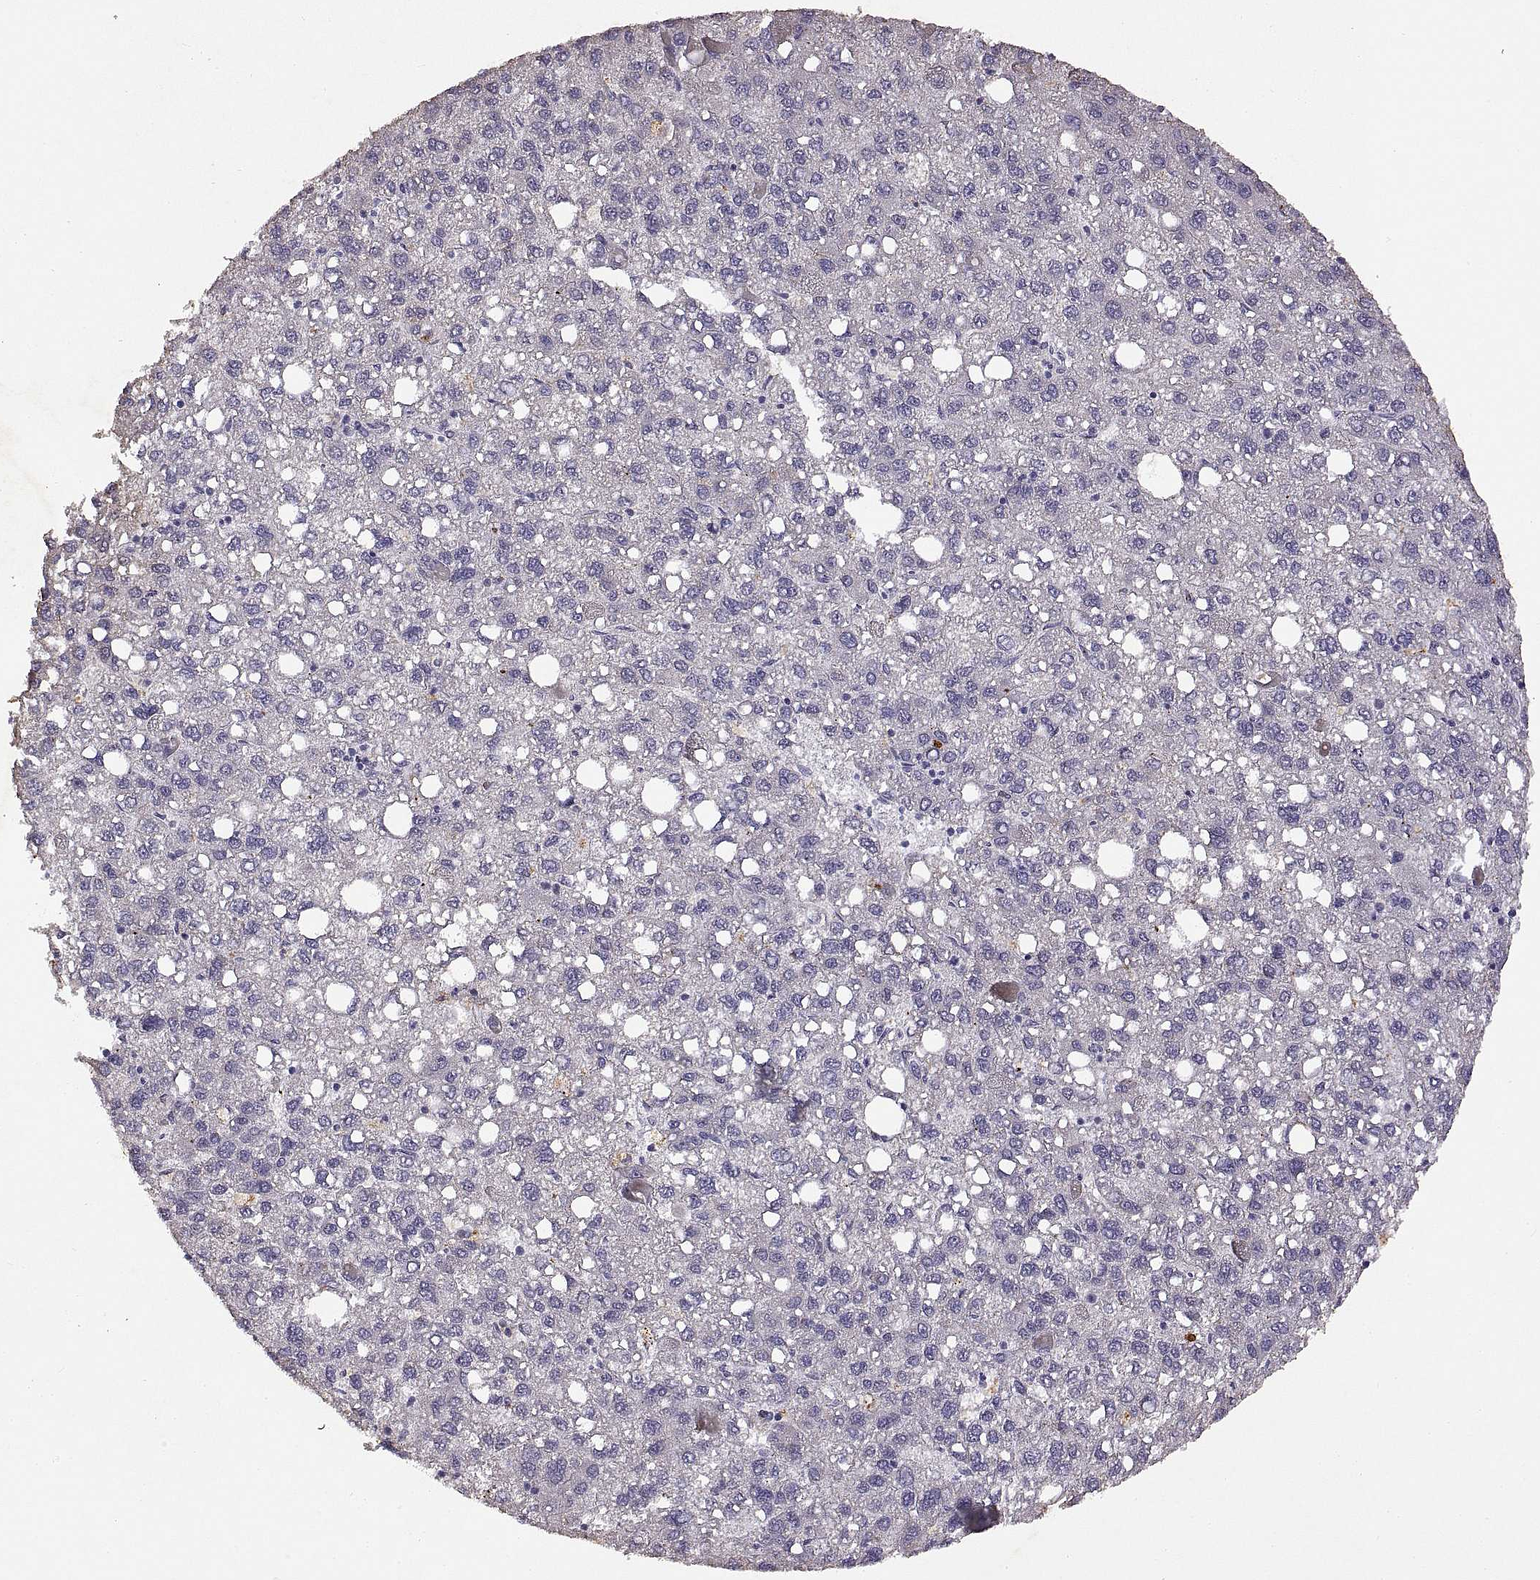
{"staining": {"intensity": "negative", "quantity": "none", "location": "none"}, "tissue": "liver cancer", "cell_type": "Tumor cells", "image_type": "cancer", "snomed": [{"axis": "morphology", "description": "Carcinoma, Hepatocellular, NOS"}, {"axis": "topography", "description": "Liver"}], "caption": "An immunohistochemistry (IHC) image of liver hepatocellular carcinoma is shown. There is no staining in tumor cells of liver hepatocellular carcinoma. (DAB (3,3'-diaminobenzidine) immunohistochemistry with hematoxylin counter stain).", "gene": "DEFB136", "patient": {"sex": "female", "age": 82}}